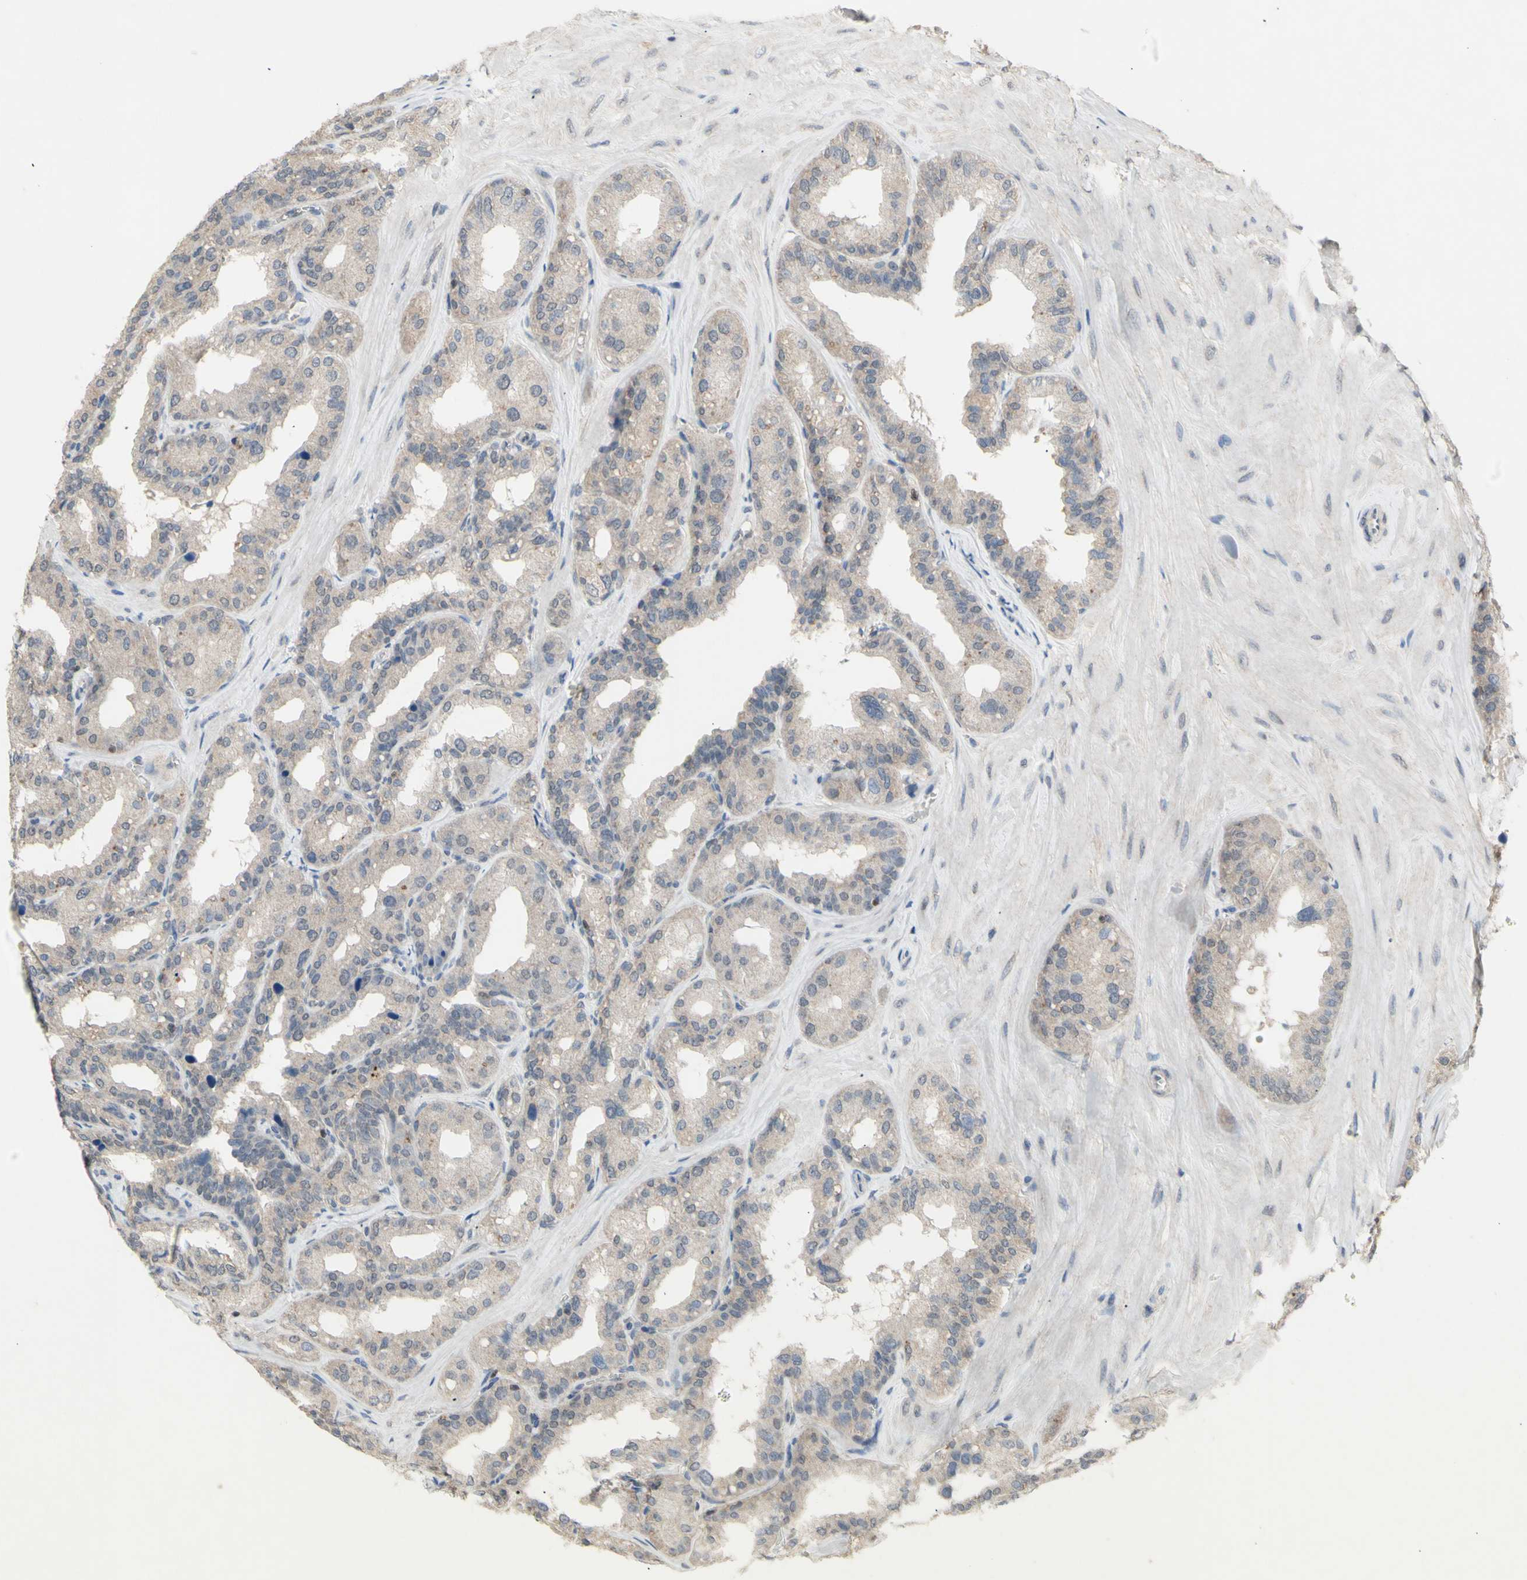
{"staining": {"intensity": "weak", "quantity": ">75%", "location": "cytoplasmic/membranous"}, "tissue": "seminal vesicle", "cell_type": "Glandular cells", "image_type": "normal", "snomed": [{"axis": "morphology", "description": "Normal tissue, NOS"}, {"axis": "topography", "description": "Prostate"}, {"axis": "topography", "description": "Seminal veicle"}], "caption": "Protein expression analysis of normal seminal vesicle reveals weak cytoplasmic/membranous positivity in approximately >75% of glandular cells. The protein of interest is stained brown, and the nuclei are stained in blue (DAB IHC with brightfield microscopy, high magnification).", "gene": "NLRP1", "patient": {"sex": "male", "age": 51}}